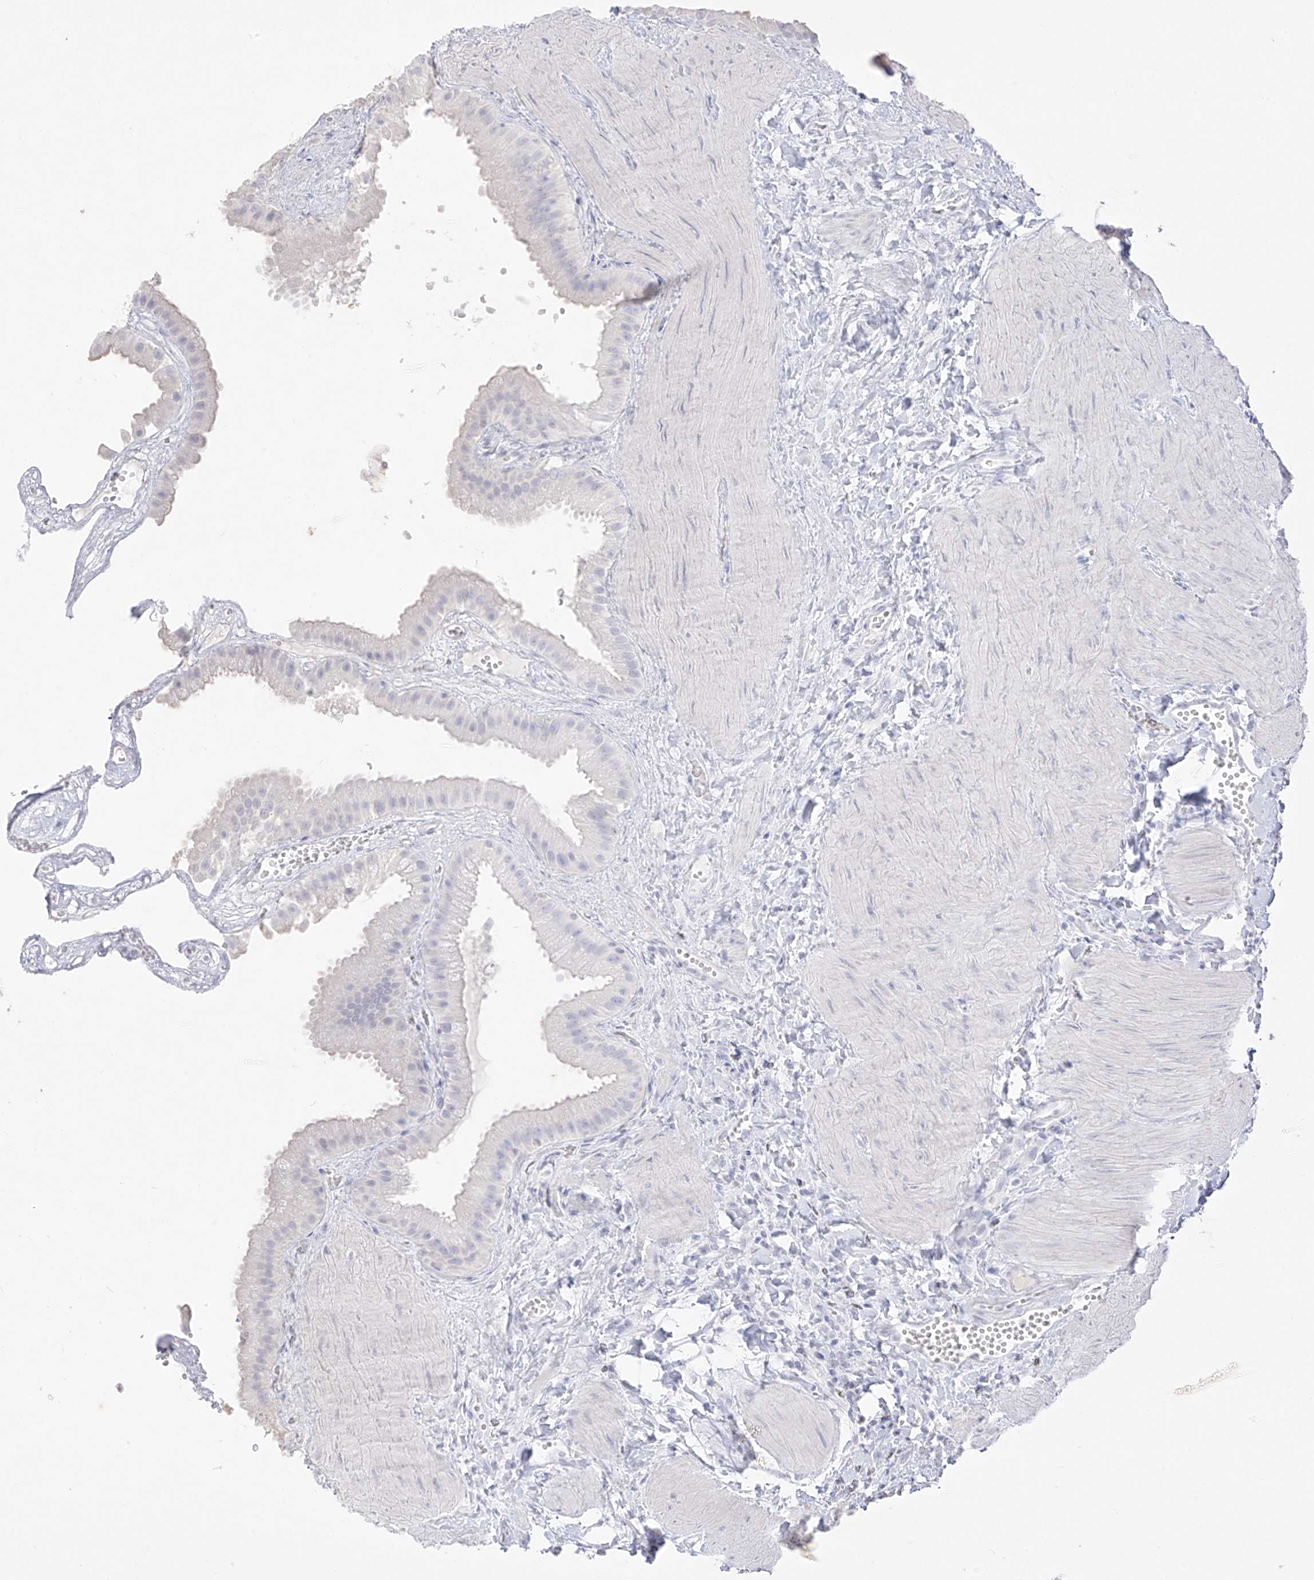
{"staining": {"intensity": "negative", "quantity": "none", "location": "none"}, "tissue": "gallbladder", "cell_type": "Glandular cells", "image_type": "normal", "snomed": [{"axis": "morphology", "description": "Normal tissue, NOS"}, {"axis": "topography", "description": "Gallbladder"}], "caption": "This is an IHC image of unremarkable gallbladder. There is no positivity in glandular cells.", "gene": "TGM4", "patient": {"sex": "male", "age": 55}}